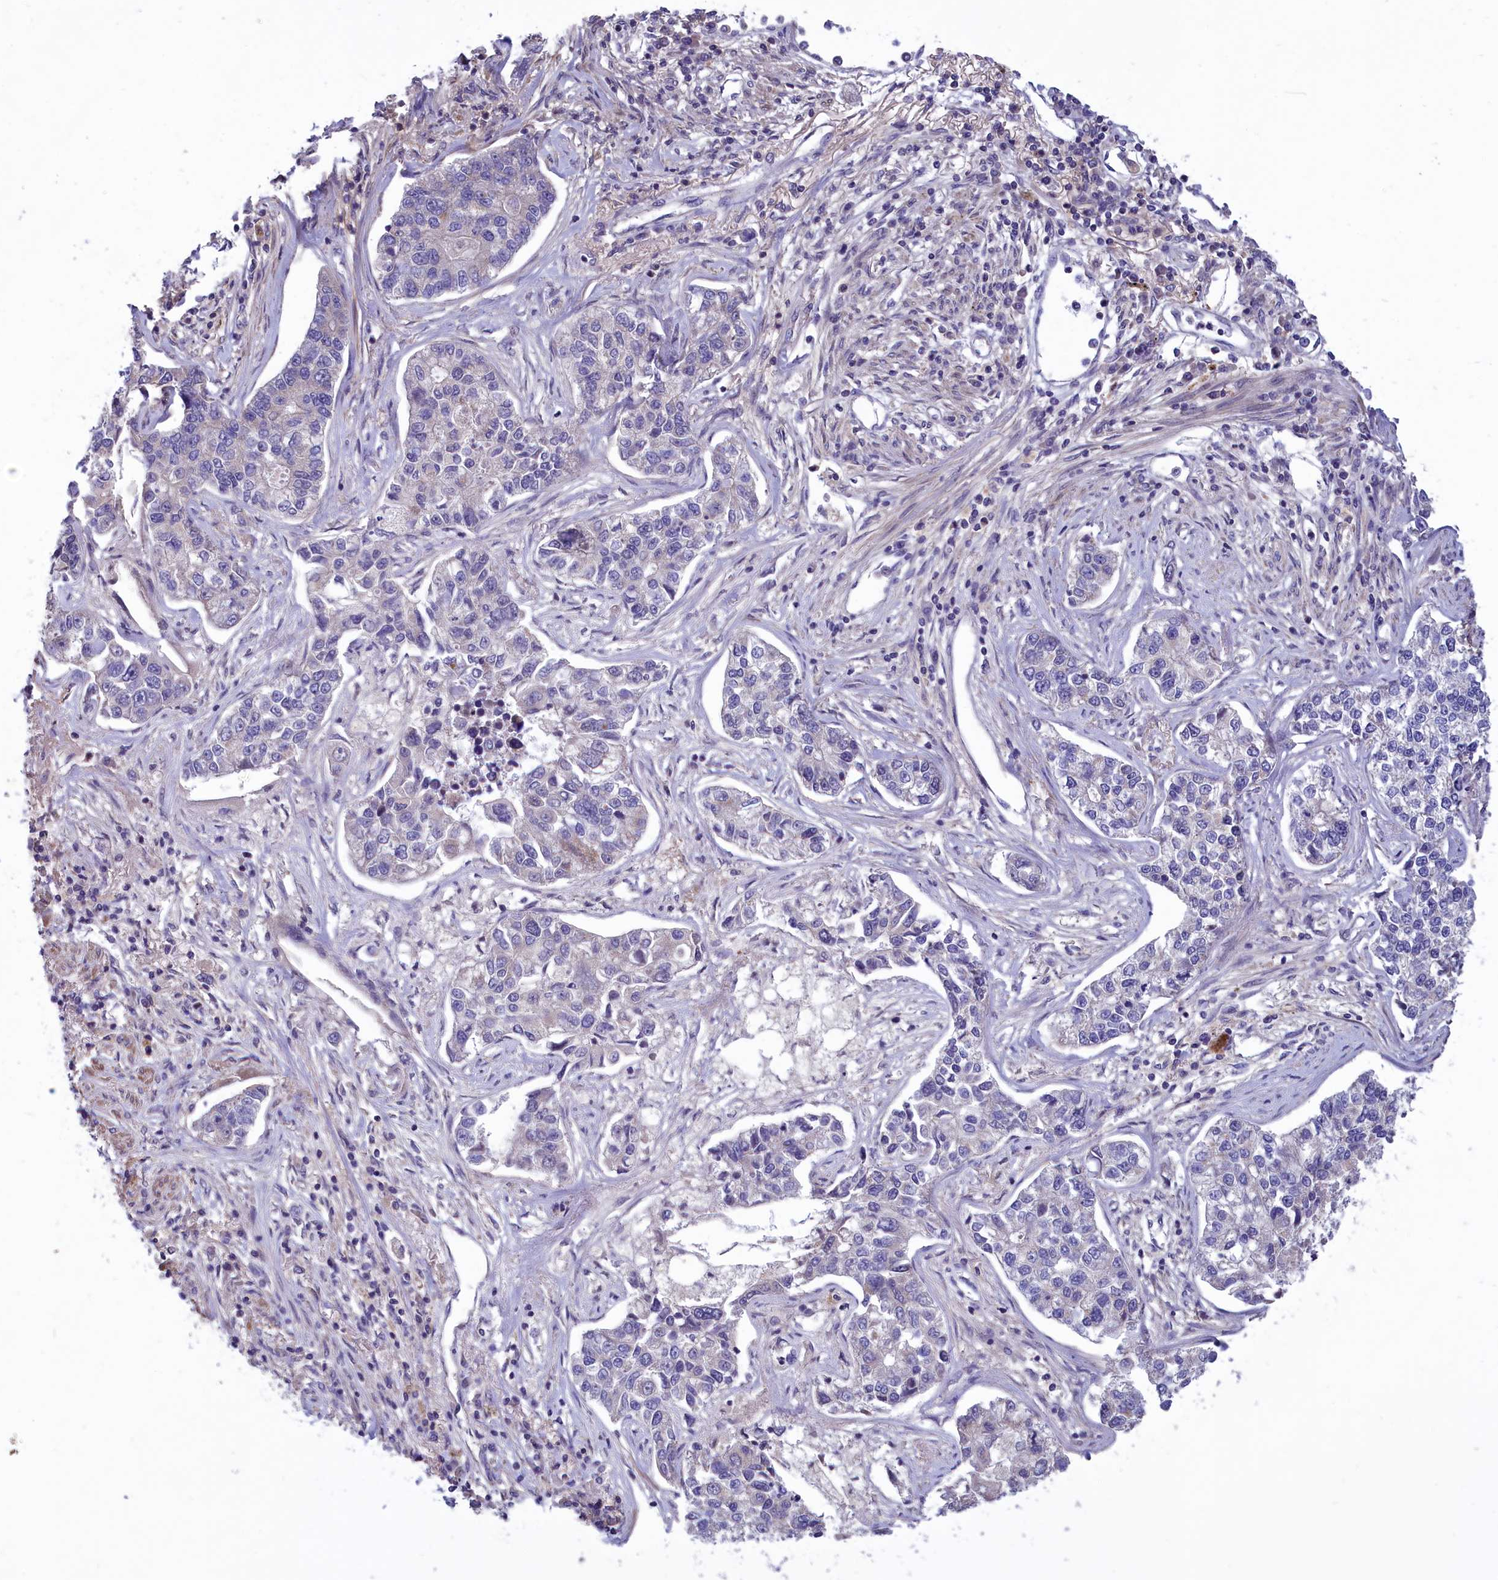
{"staining": {"intensity": "negative", "quantity": "none", "location": "none"}, "tissue": "lung cancer", "cell_type": "Tumor cells", "image_type": "cancer", "snomed": [{"axis": "morphology", "description": "Adenocarcinoma, NOS"}, {"axis": "topography", "description": "Lung"}], "caption": "Immunohistochemistry micrograph of lung adenocarcinoma stained for a protein (brown), which demonstrates no expression in tumor cells. Nuclei are stained in blue.", "gene": "AMDHD2", "patient": {"sex": "male", "age": 49}}